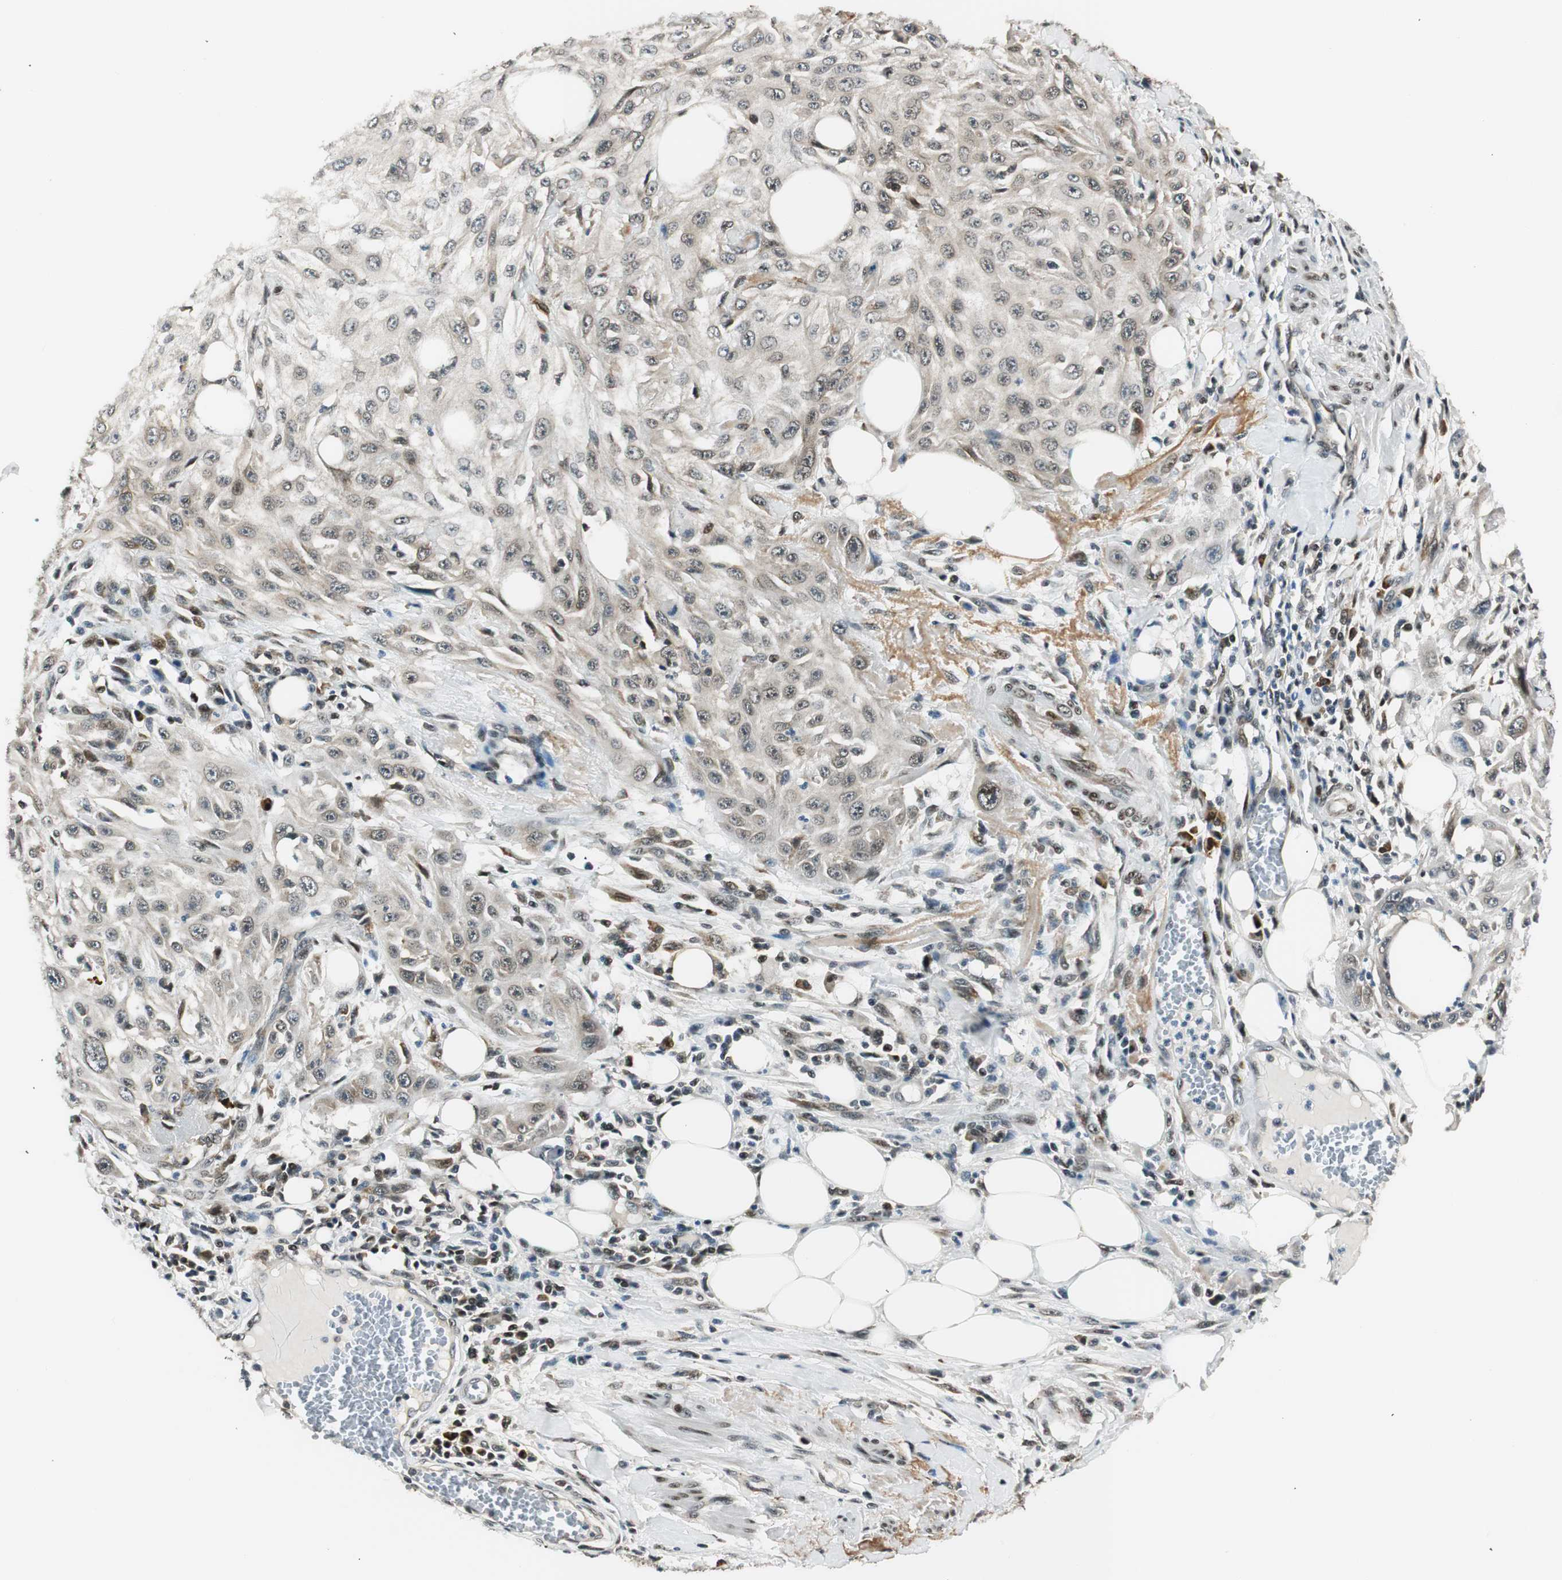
{"staining": {"intensity": "weak", "quantity": "25%-75%", "location": "cytoplasmic/membranous,nuclear"}, "tissue": "skin cancer", "cell_type": "Tumor cells", "image_type": "cancer", "snomed": [{"axis": "morphology", "description": "Squamous cell carcinoma, NOS"}, {"axis": "topography", "description": "Skin"}], "caption": "Immunohistochemical staining of squamous cell carcinoma (skin) reveals low levels of weak cytoplasmic/membranous and nuclear staining in approximately 25%-75% of tumor cells.", "gene": "RING1", "patient": {"sex": "male", "age": 75}}